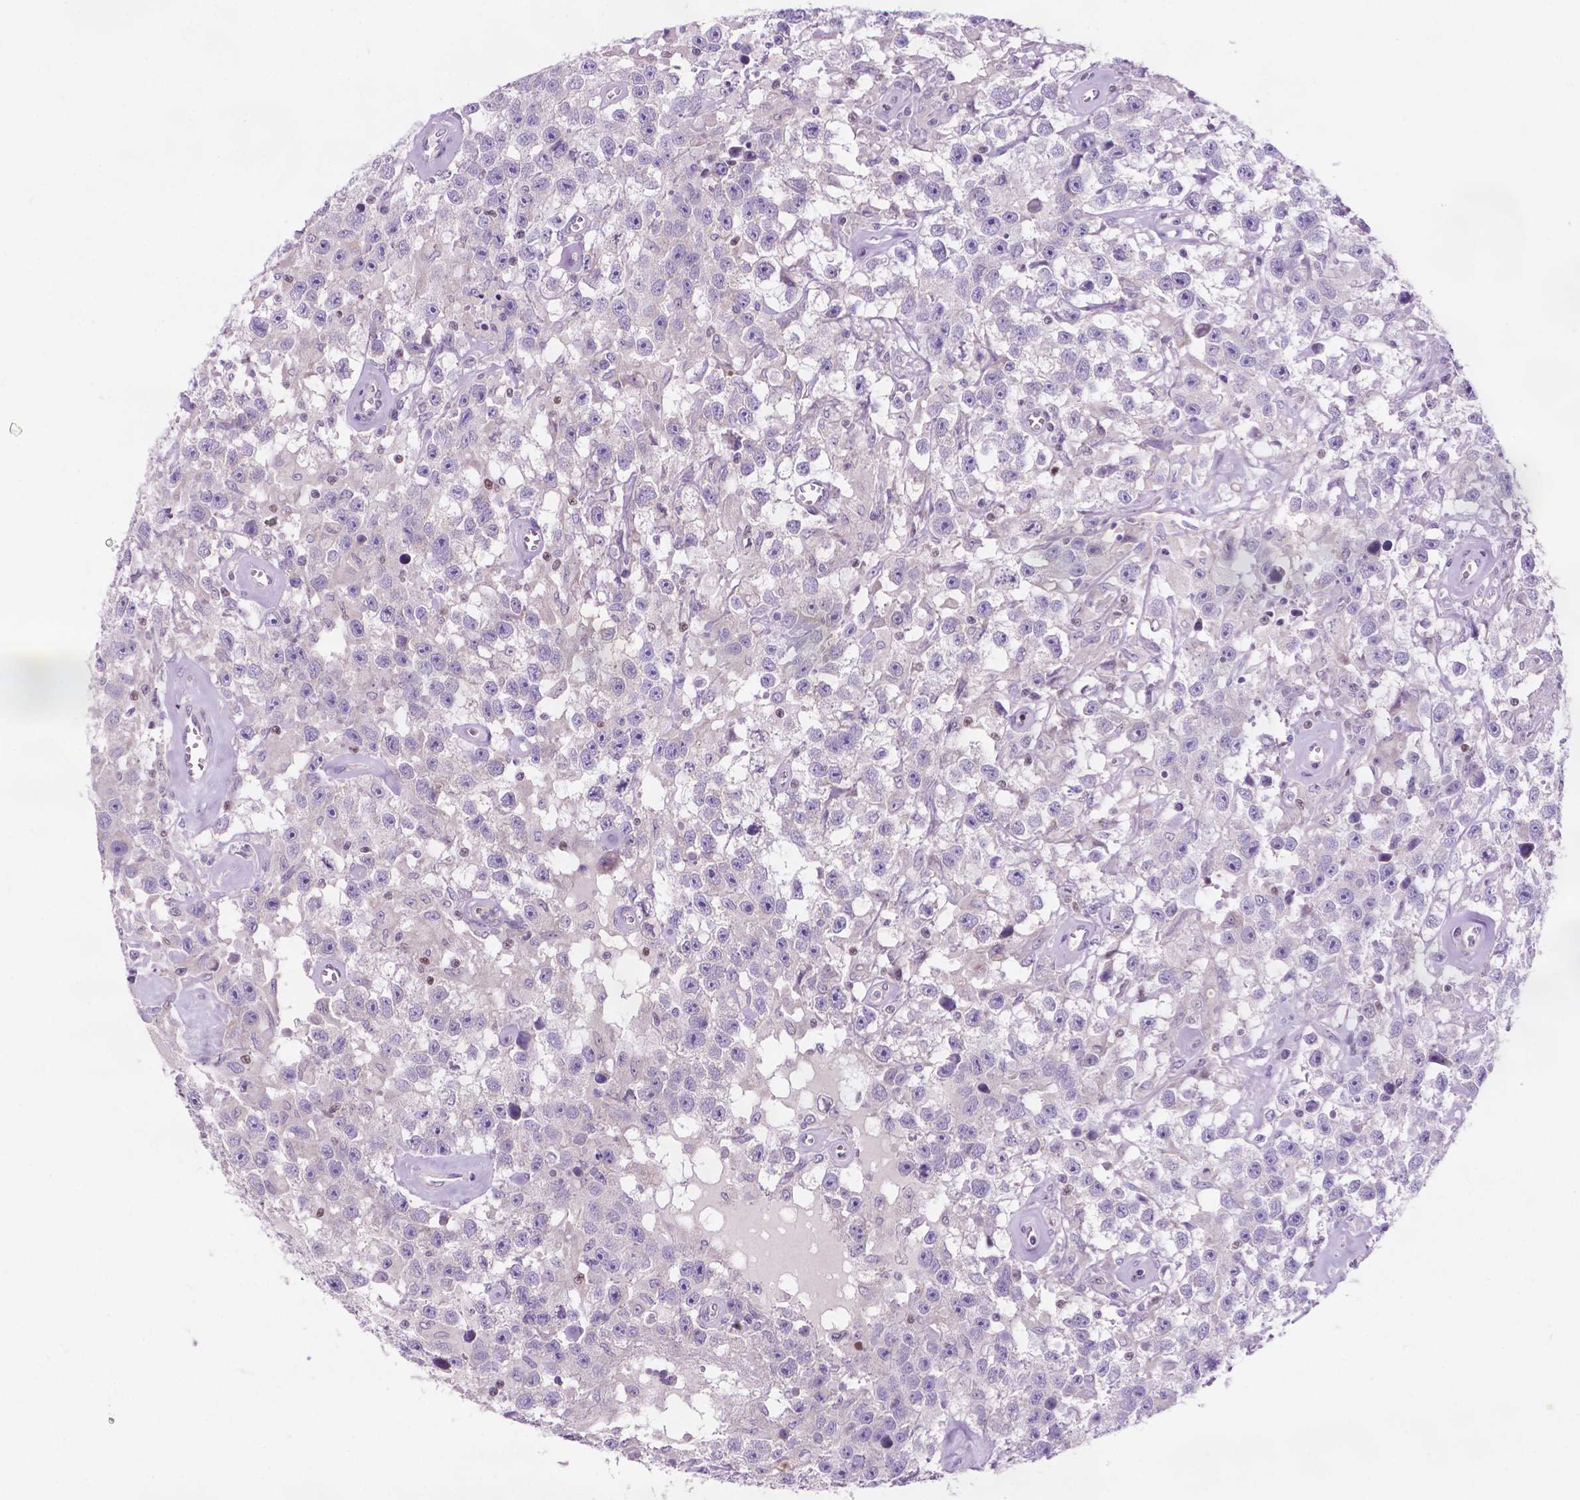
{"staining": {"intensity": "negative", "quantity": "none", "location": "none"}, "tissue": "testis cancer", "cell_type": "Tumor cells", "image_type": "cancer", "snomed": [{"axis": "morphology", "description": "Seminoma, NOS"}, {"axis": "topography", "description": "Testis"}], "caption": "DAB (3,3'-diaminobenzidine) immunohistochemical staining of testis cancer exhibits no significant positivity in tumor cells.", "gene": "FAM50B", "patient": {"sex": "male", "age": 43}}